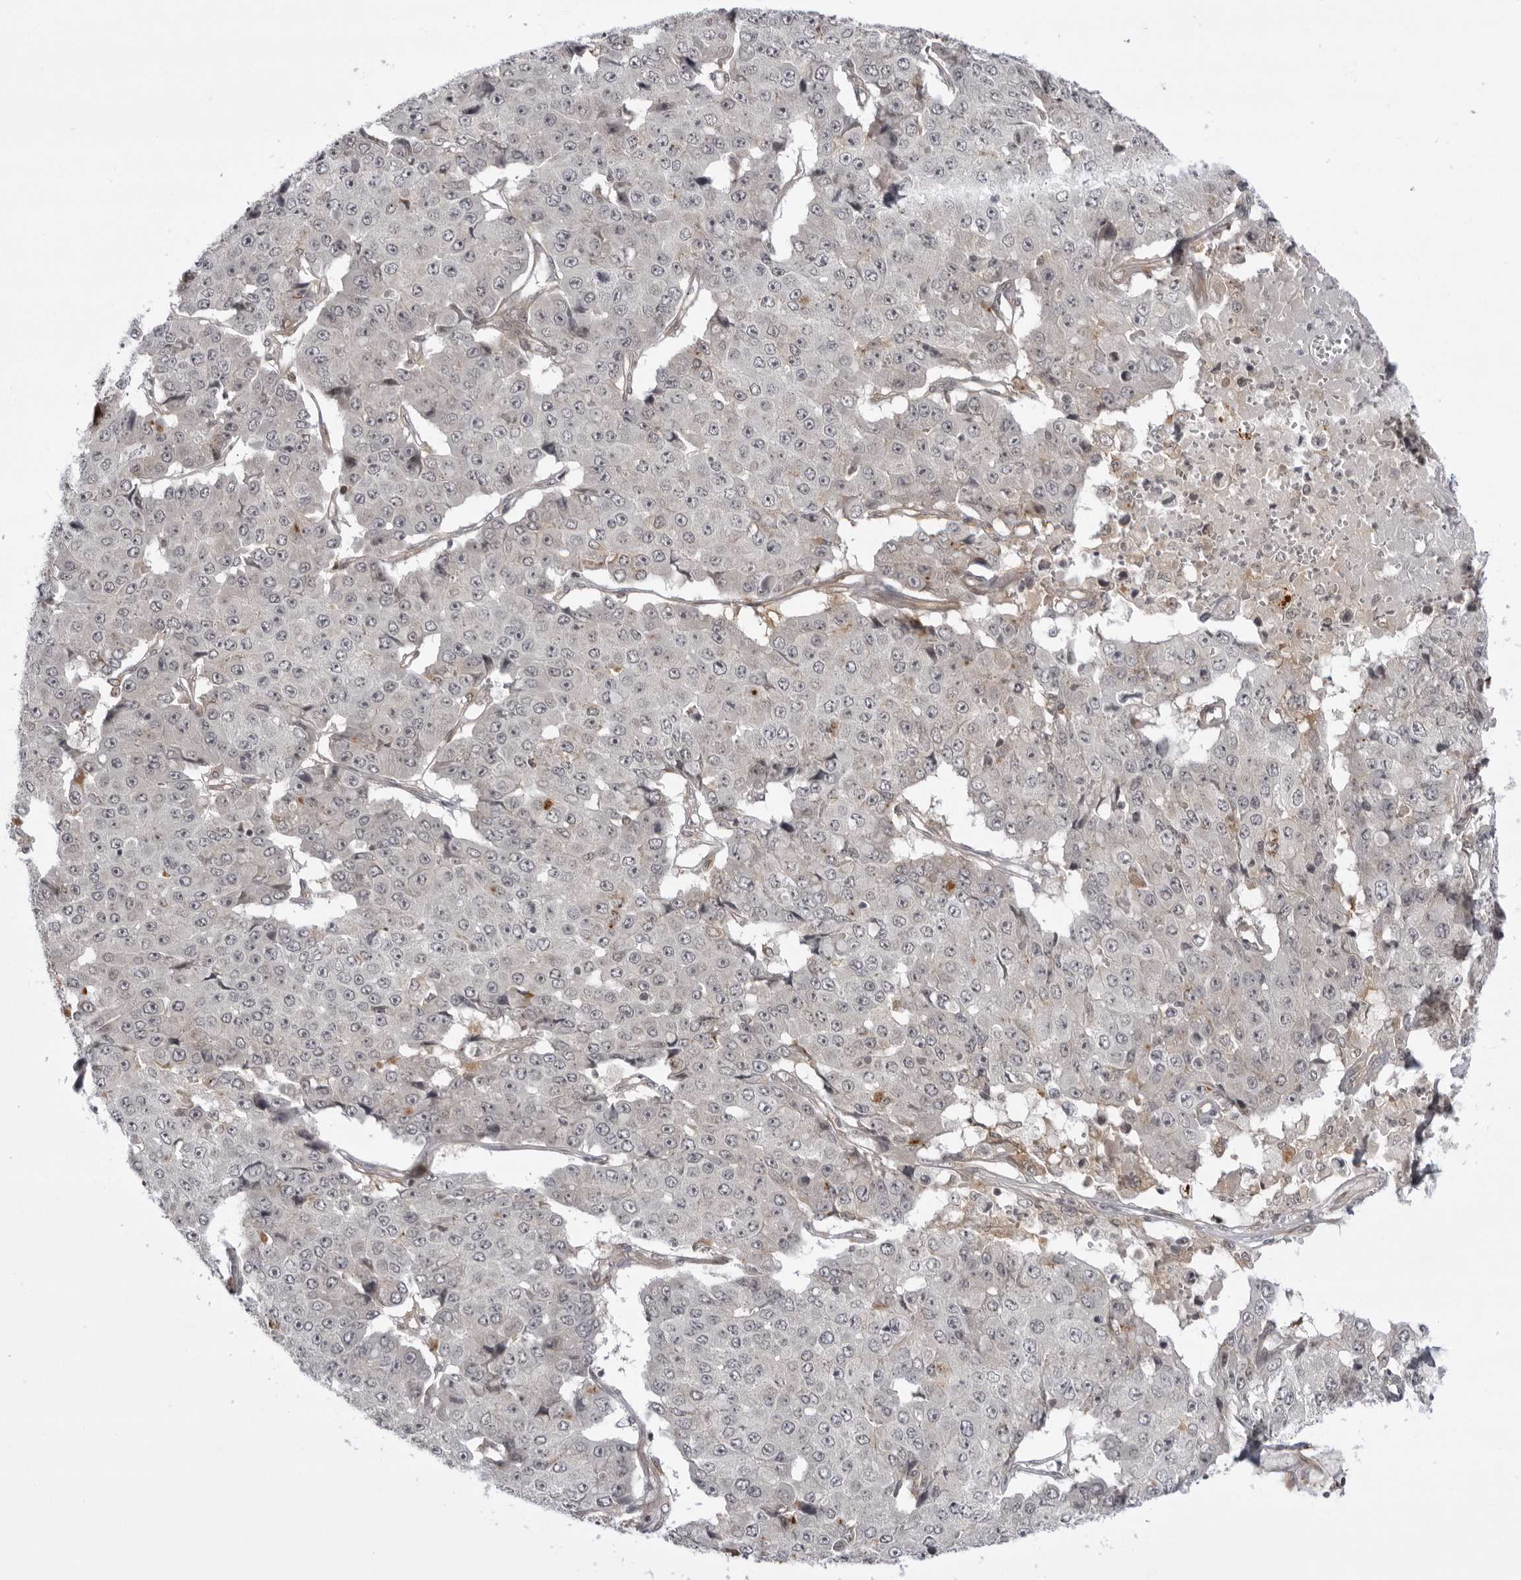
{"staining": {"intensity": "negative", "quantity": "none", "location": "none"}, "tissue": "pancreatic cancer", "cell_type": "Tumor cells", "image_type": "cancer", "snomed": [{"axis": "morphology", "description": "Adenocarcinoma, NOS"}, {"axis": "topography", "description": "Pancreas"}], "caption": "DAB (3,3'-diaminobenzidine) immunohistochemical staining of pancreatic adenocarcinoma shows no significant staining in tumor cells.", "gene": "USP43", "patient": {"sex": "male", "age": 50}}